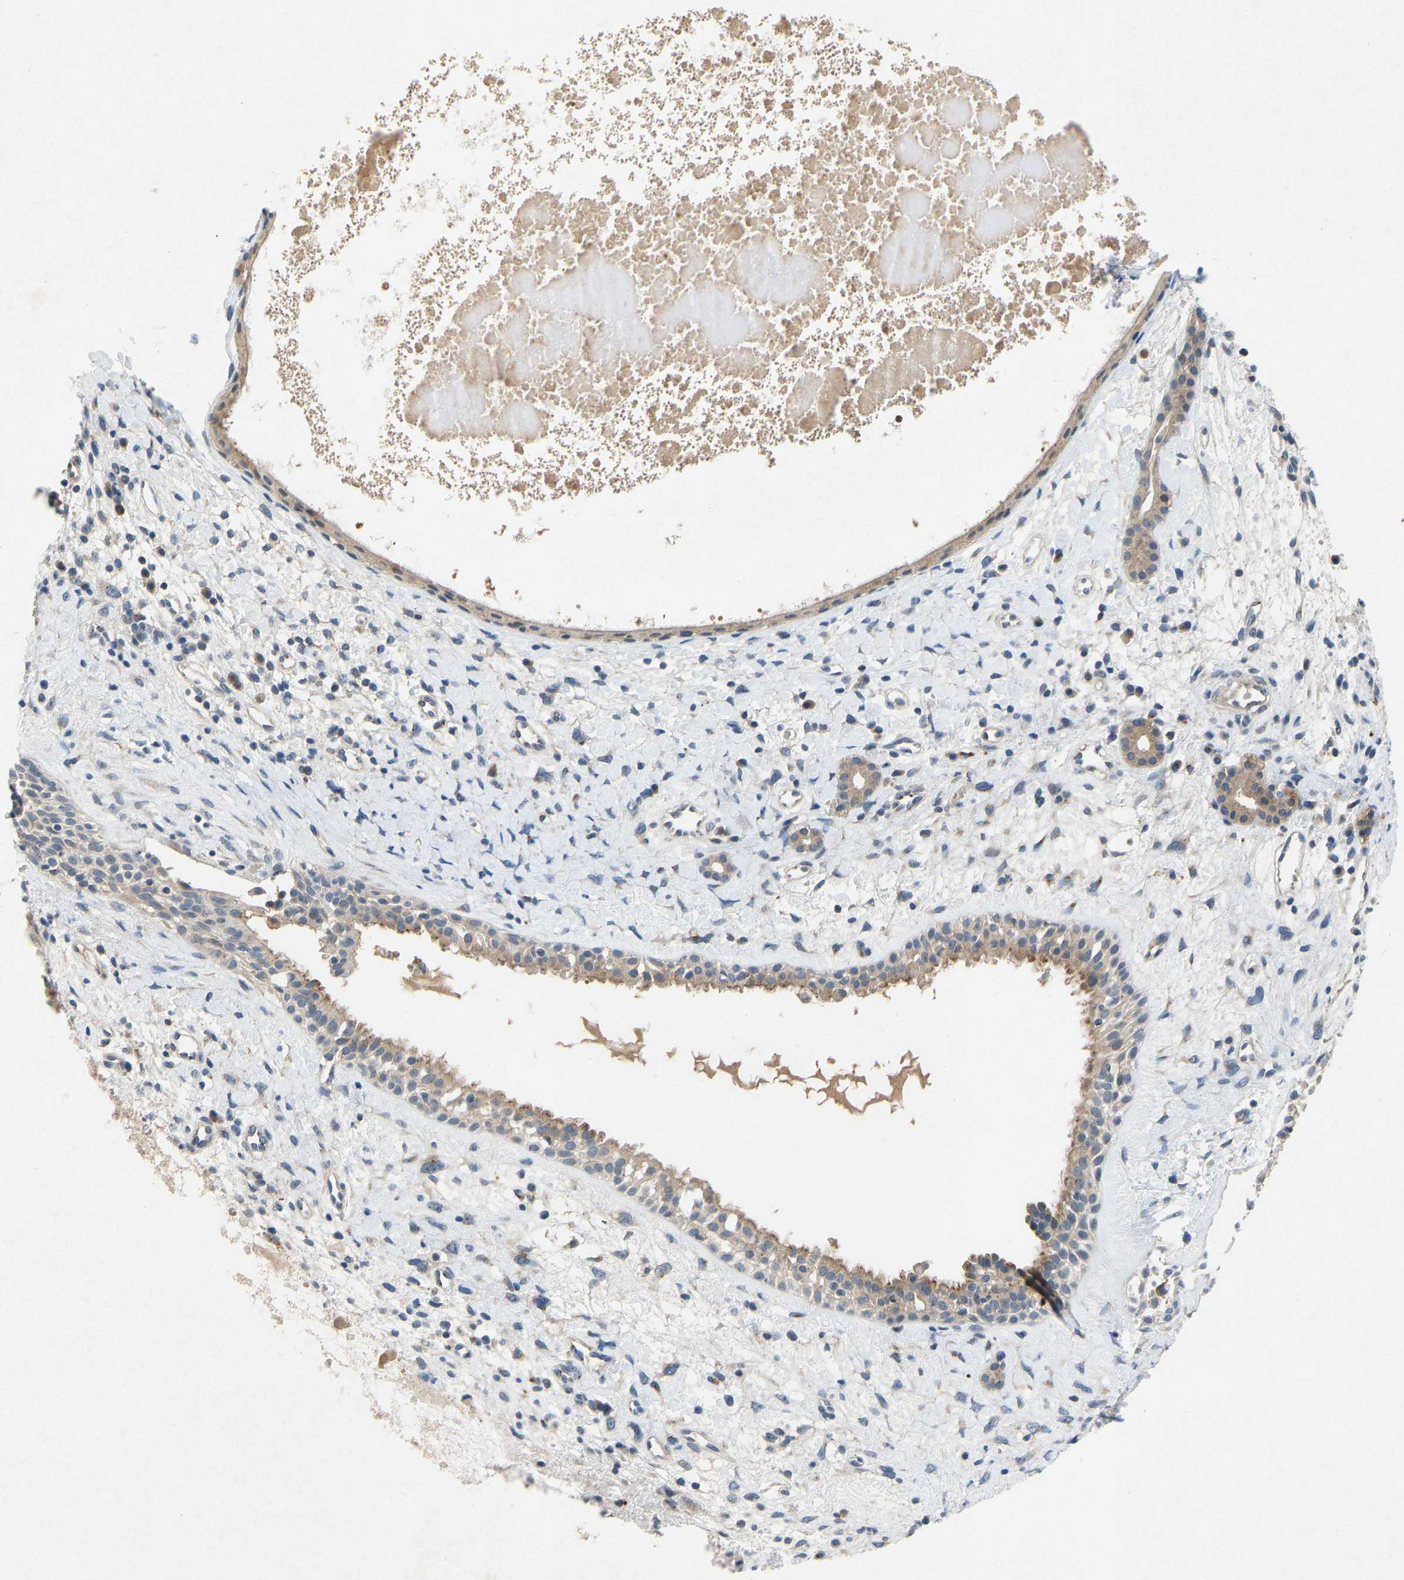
{"staining": {"intensity": "weak", "quantity": ">75%", "location": "cytoplasmic/membranous"}, "tissue": "nasopharynx", "cell_type": "Respiratory epithelial cells", "image_type": "normal", "snomed": [{"axis": "morphology", "description": "Normal tissue, NOS"}, {"axis": "topography", "description": "Nasopharynx"}], "caption": "Approximately >75% of respiratory epithelial cells in unremarkable nasopharynx display weak cytoplasmic/membranous protein positivity as visualized by brown immunohistochemical staining.", "gene": "PDE7A", "patient": {"sex": "male", "age": 22}}